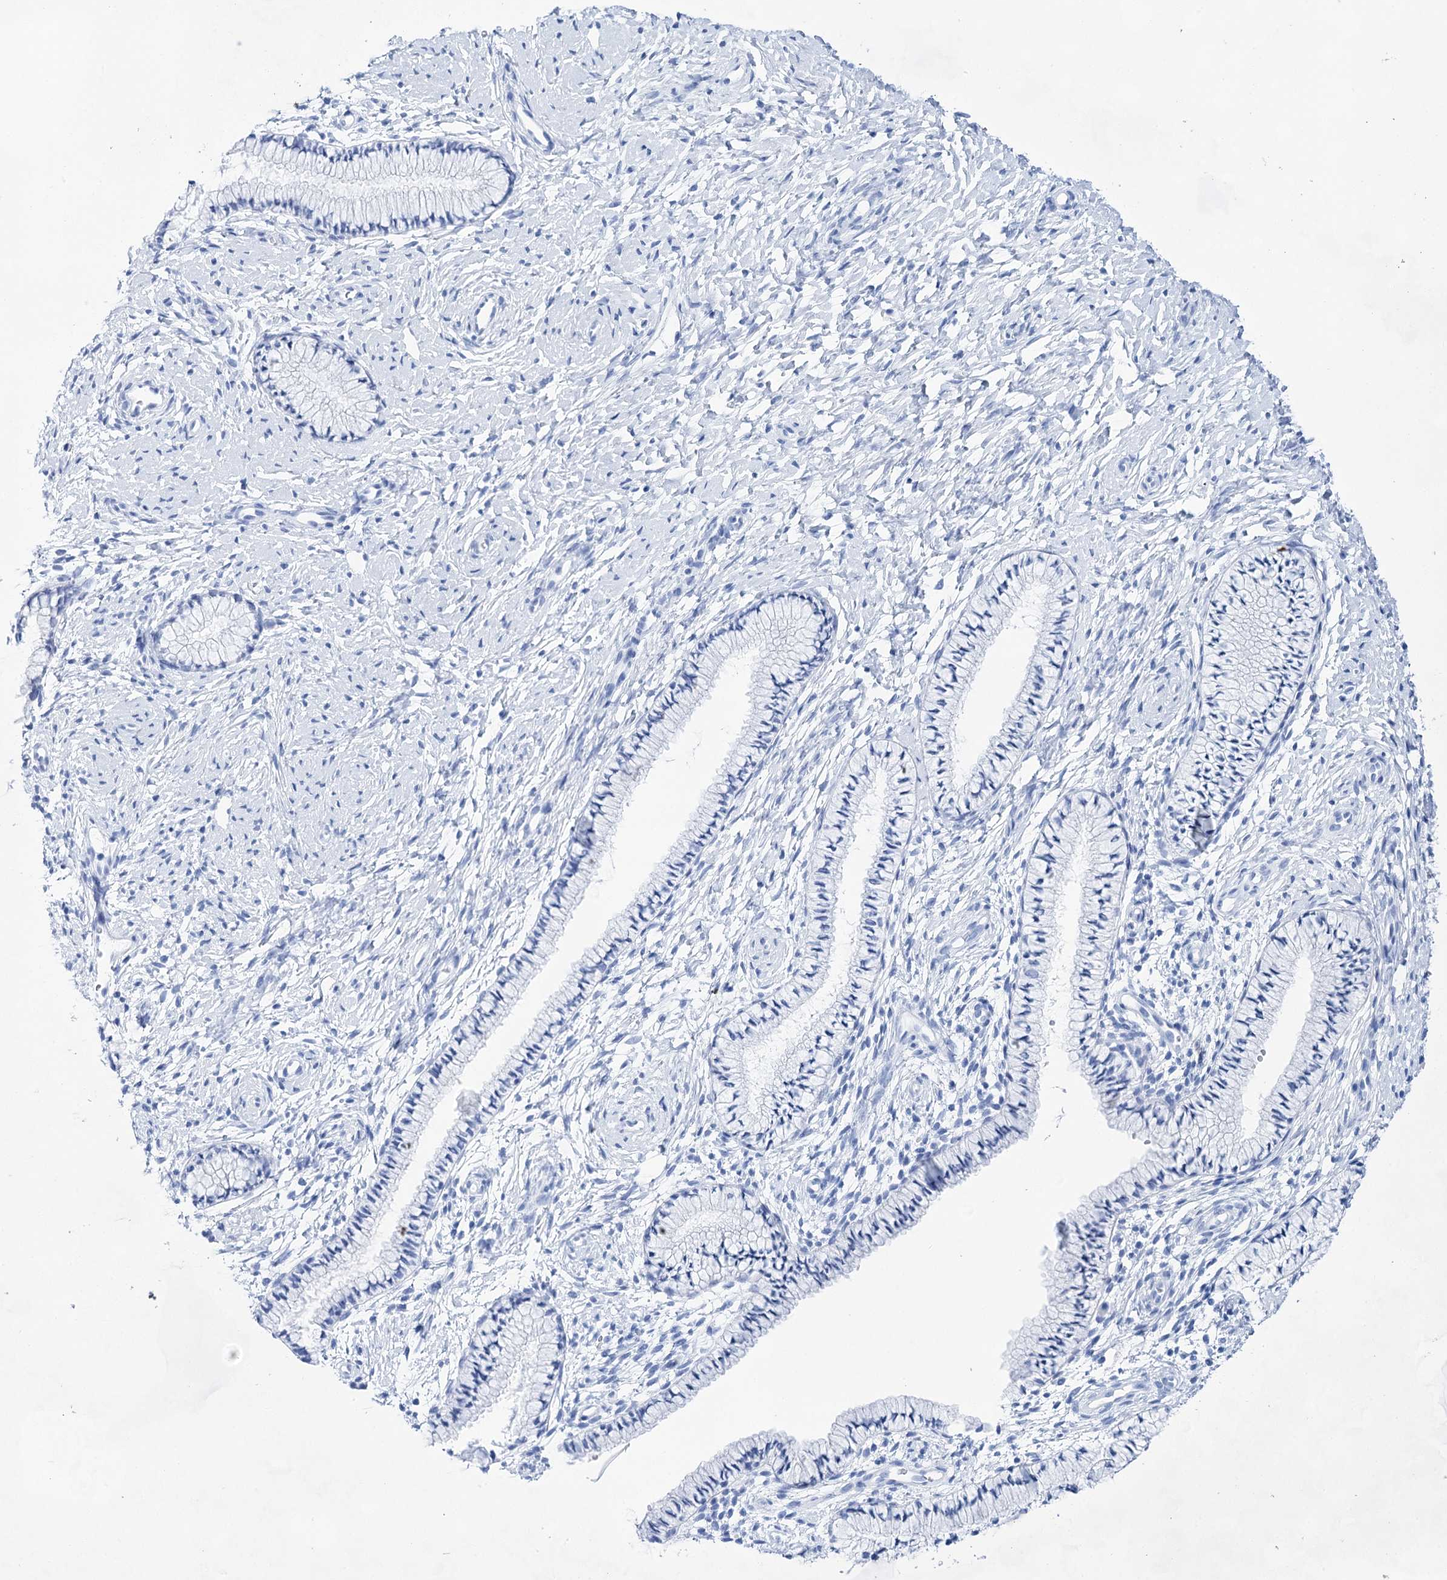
{"staining": {"intensity": "negative", "quantity": "none", "location": "none"}, "tissue": "cervix", "cell_type": "Glandular cells", "image_type": "normal", "snomed": [{"axis": "morphology", "description": "Normal tissue, NOS"}, {"axis": "topography", "description": "Cervix"}], "caption": "Immunohistochemistry of normal human cervix demonstrates no expression in glandular cells. (Immunohistochemistry (ihc), brightfield microscopy, high magnification).", "gene": "LALBA", "patient": {"sex": "female", "age": 33}}